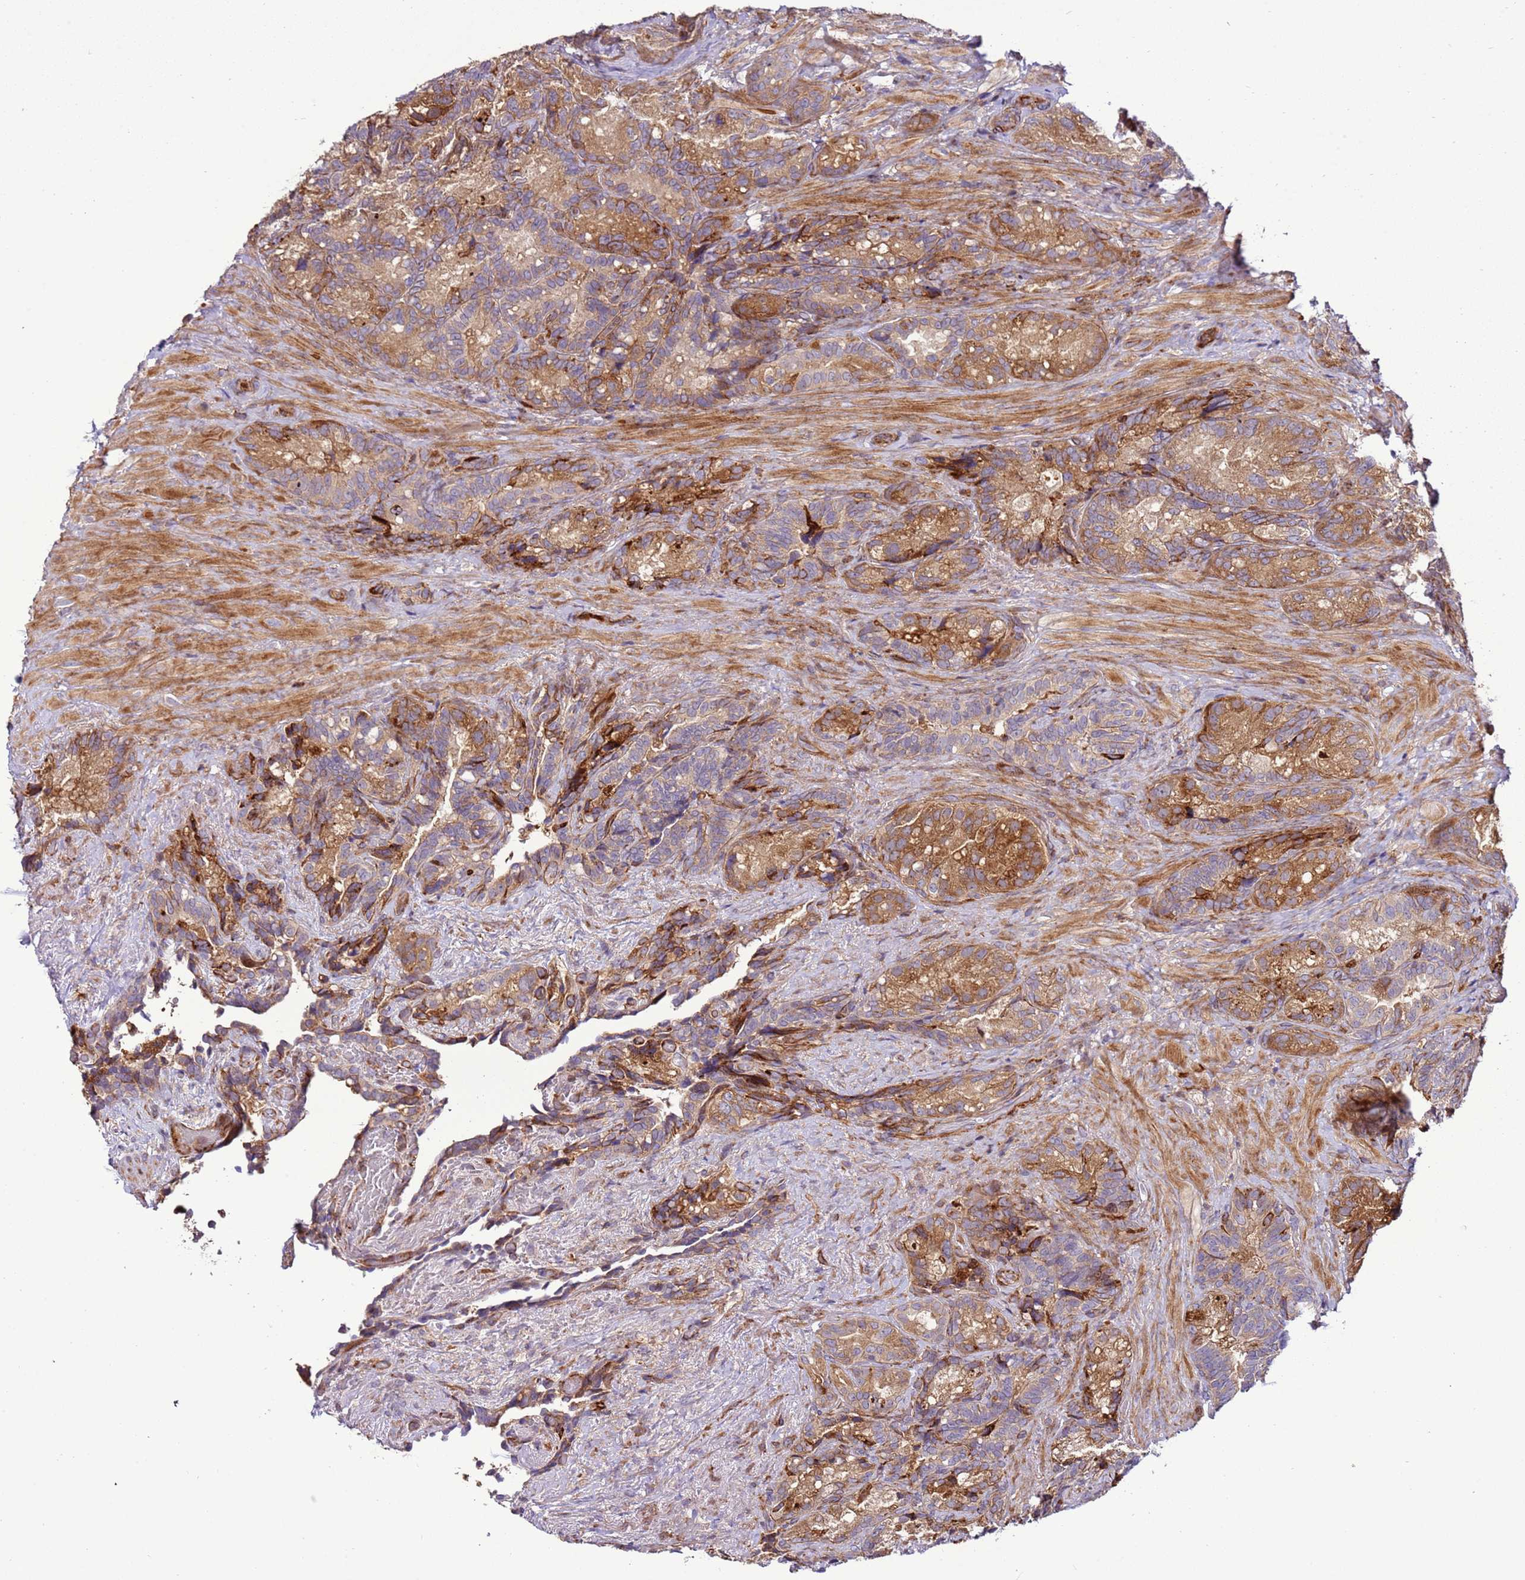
{"staining": {"intensity": "moderate", "quantity": ">75%", "location": "cytoplasmic/membranous"}, "tissue": "seminal vesicle", "cell_type": "Glandular cells", "image_type": "normal", "snomed": [{"axis": "morphology", "description": "Normal tissue, NOS"}, {"axis": "topography", "description": "Seminal veicle"}], "caption": "Immunohistochemical staining of unremarkable human seminal vesicle demonstrates moderate cytoplasmic/membranous protein staining in approximately >75% of glandular cells. The staining was performed using DAB (3,3'-diaminobenzidine) to visualize the protein expression in brown, while the nuclei were stained in blue with hematoxylin (Magnification: 20x).", "gene": "ZNF624", "patient": {"sex": "male", "age": 62}}